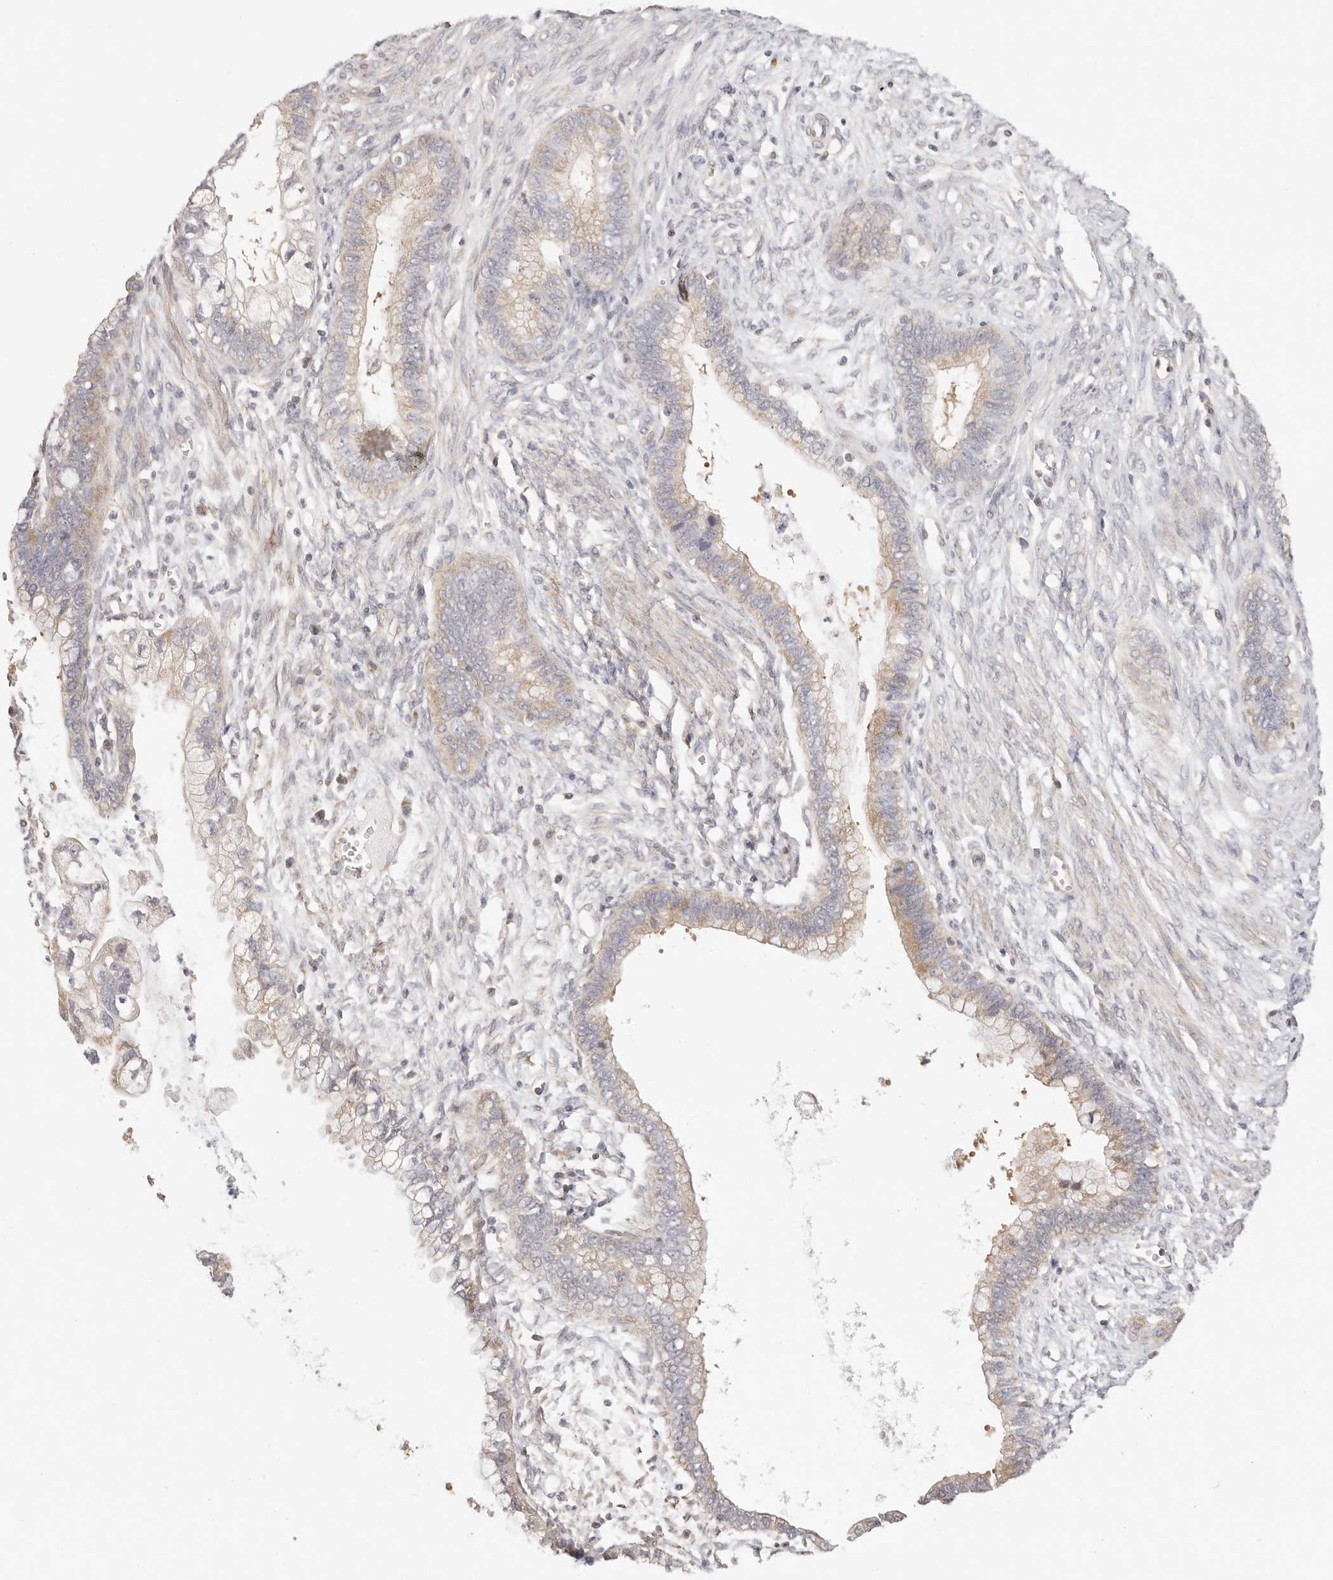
{"staining": {"intensity": "weak", "quantity": "25%-75%", "location": "cytoplasmic/membranous"}, "tissue": "cervical cancer", "cell_type": "Tumor cells", "image_type": "cancer", "snomed": [{"axis": "morphology", "description": "Adenocarcinoma, NOS"}, {"axis": "topography", "description": "Cervix"}], "caption": "Brown immunohistochemical staining in human adenocarcinoma (cervical) displays weak cytoplasmic/membranous expression in about 25%-75% of tumor cells.", "gene": "KCMF1", "patient": {"sex": "female", "age": 44}}